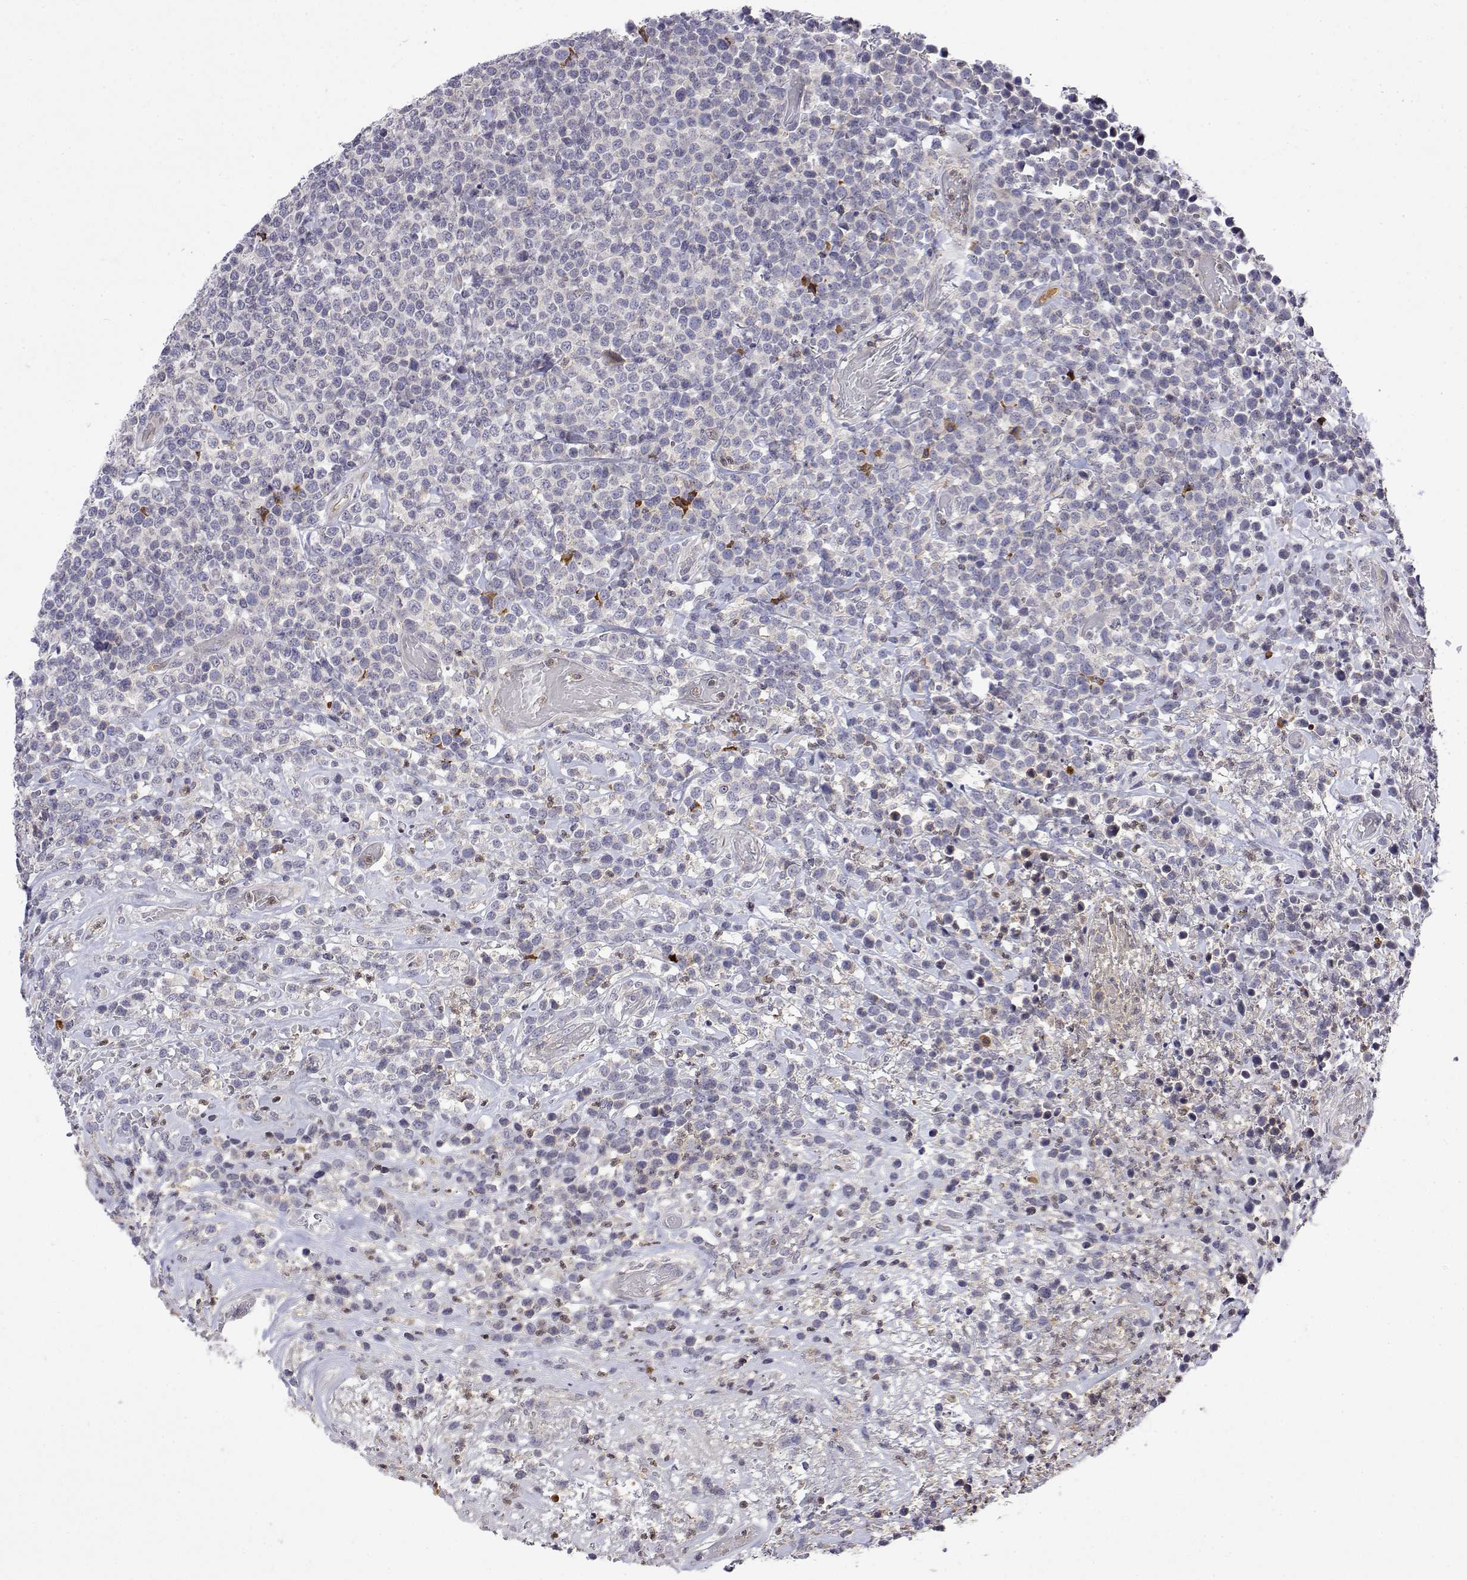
{"staining": {"intensity": "negative", "quantity": "none", "location": "none"}, "tissue": "lymphoma", "cell_type": "Tumor cells", "image_type": "cancer", "snomed": [{"axis": "morphology", "description": "Malignant lymphoma, non-Hodgkin's type, High grade"}, {"axis": "topography", "description": "Soft tissue"}], "caption": "High power microscopy histopathology image of an immunohistochemistry photomicrograph of high-grade malignant lymphoma, non-Hodgkin's type, revealing no significant staining in tumor cells. The staining is performed using DAB brown chromogen with nuclei counter-stained in using hematoxylin.", "gene": "IGFBP4", "patient": {"sex": "female", "age": 56}}